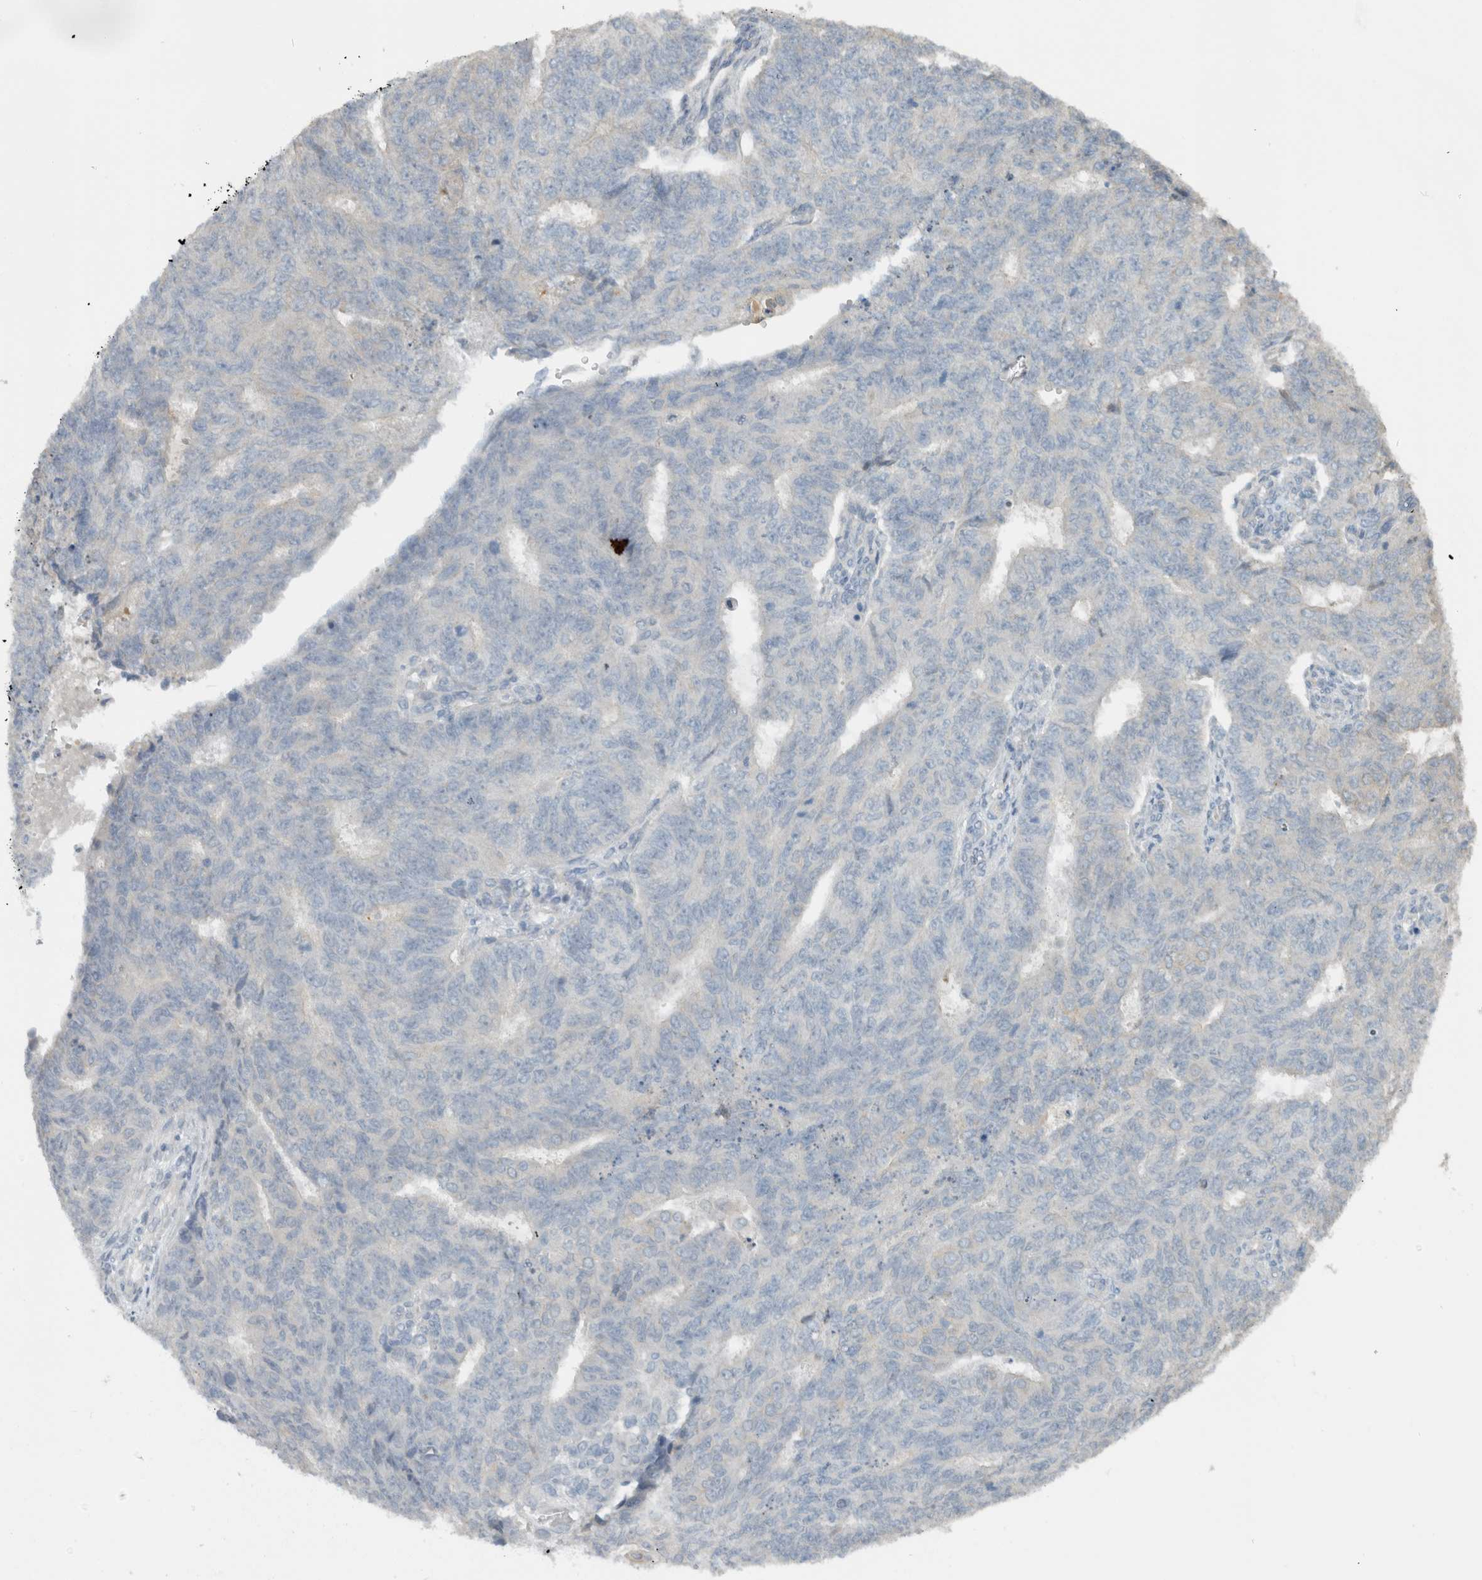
{"staining": {"intensity": "negative", "quantity": "none", "location": "none"}, "tissue": "endometrial cancer", "cell_type": "Tumor cells", "image_type": "cancer", "snomed": [{"axis": "morphology", "description": "Adenocarcinoma, NOS"}, {"axis": "topography", "description": "Endometrium"}], "caption": "The photomicrograph demonstrates no significant staining in tumor cells of endometrial adenocarcinoma.", "gene": "ERCC6L2", "patient": {"sex": "female", "age": 32}}